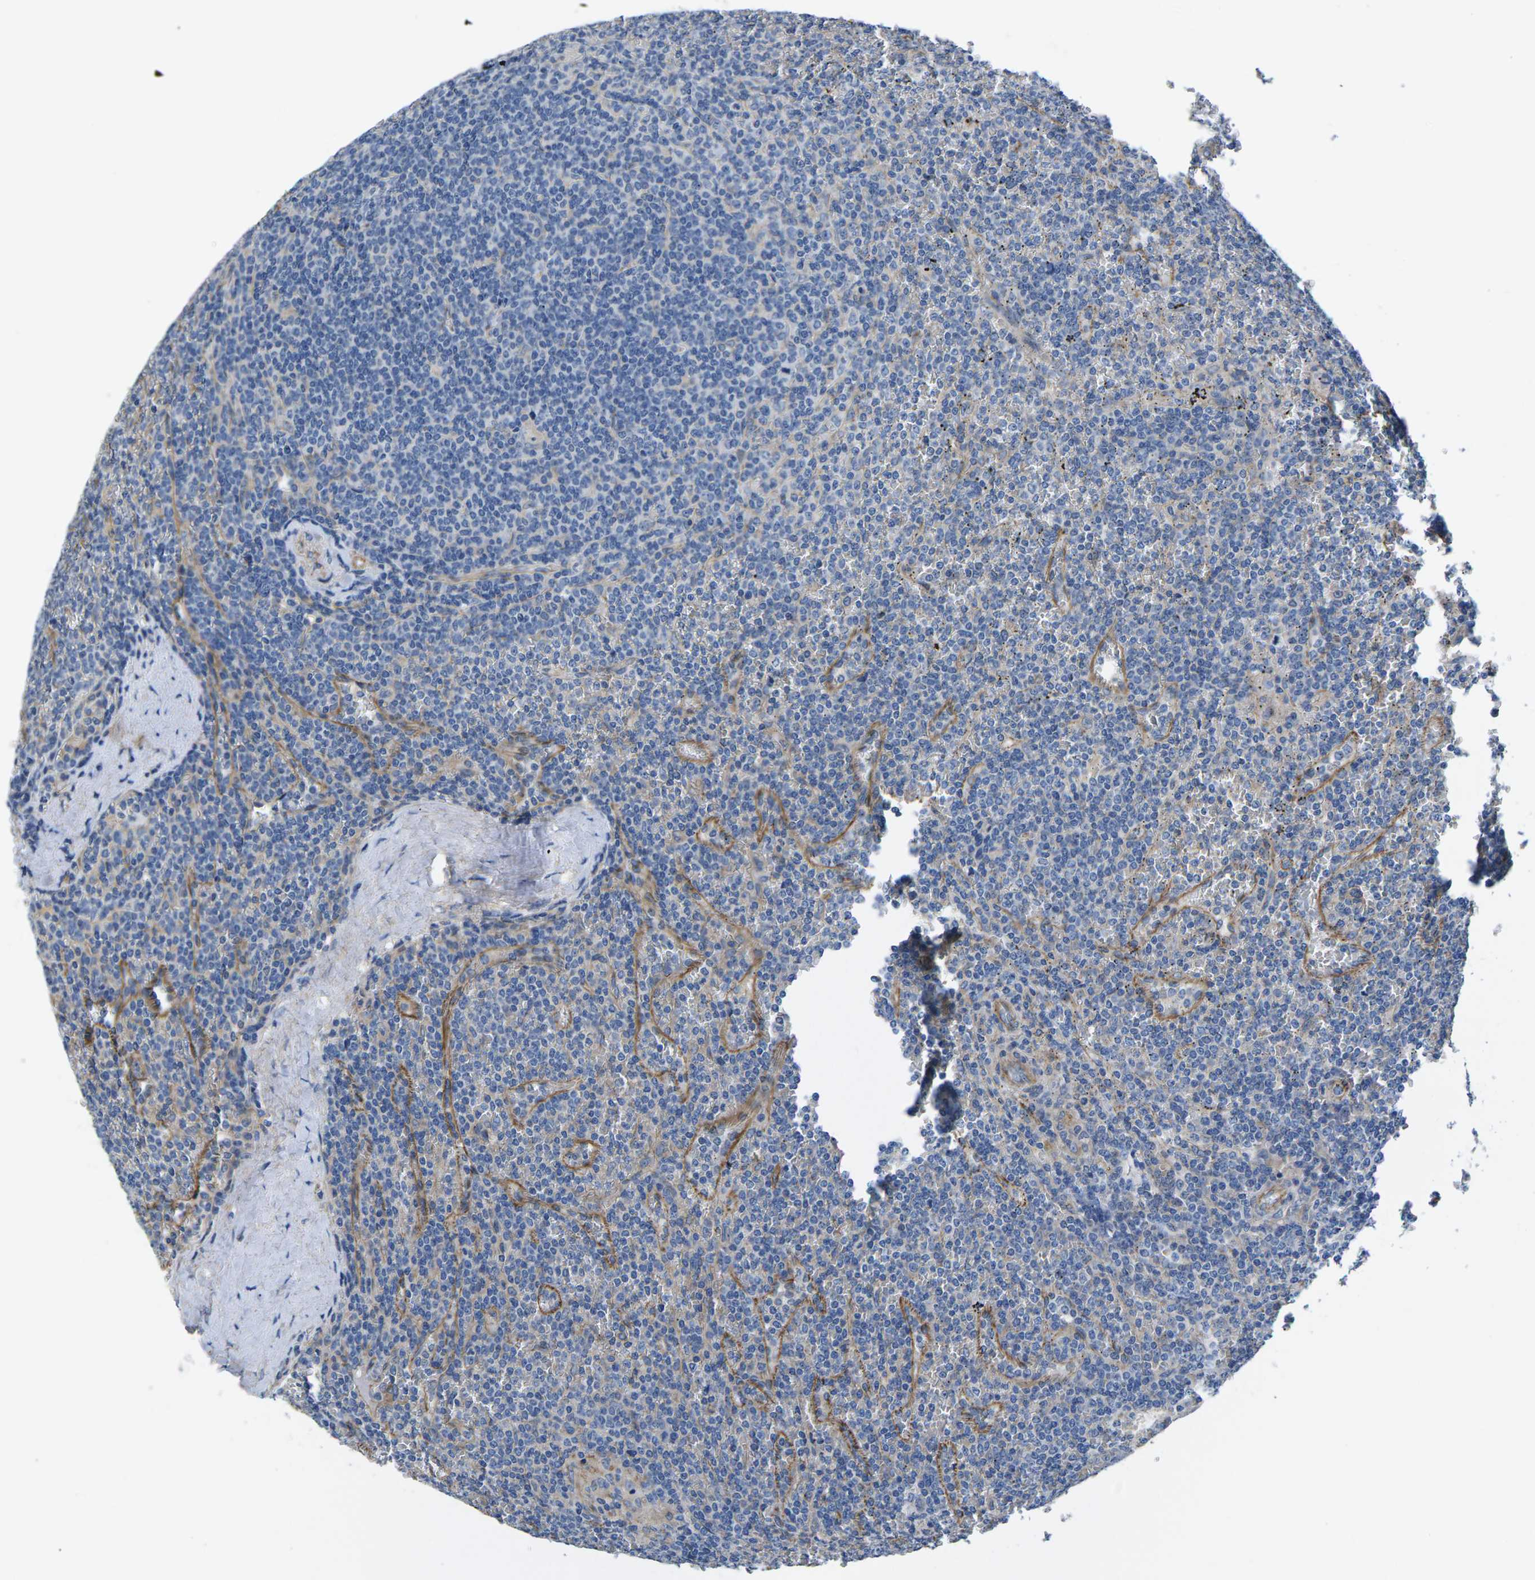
{"staining": {"intensity": "negative", "quantity": "none", "location": "none"}, "tissue": "lymphoma", "cell_type": "Tumor cells", "image_type": "cancer", "snomed": [{"axis": "morphology", "description": "Malignant lymphoma, non-Hodgkin's type, Low grade"}, {"axis": "topography", "description": "Spleen"}], "caption": "IHC of human lymphoma exhibits no expression in tumor cells. (DAB (3,3'-diaminobenzidine) IHC with hematoxylin counter stain).", "gene": "CTNND1", "patient": {"sex": "female", "age": 19}}